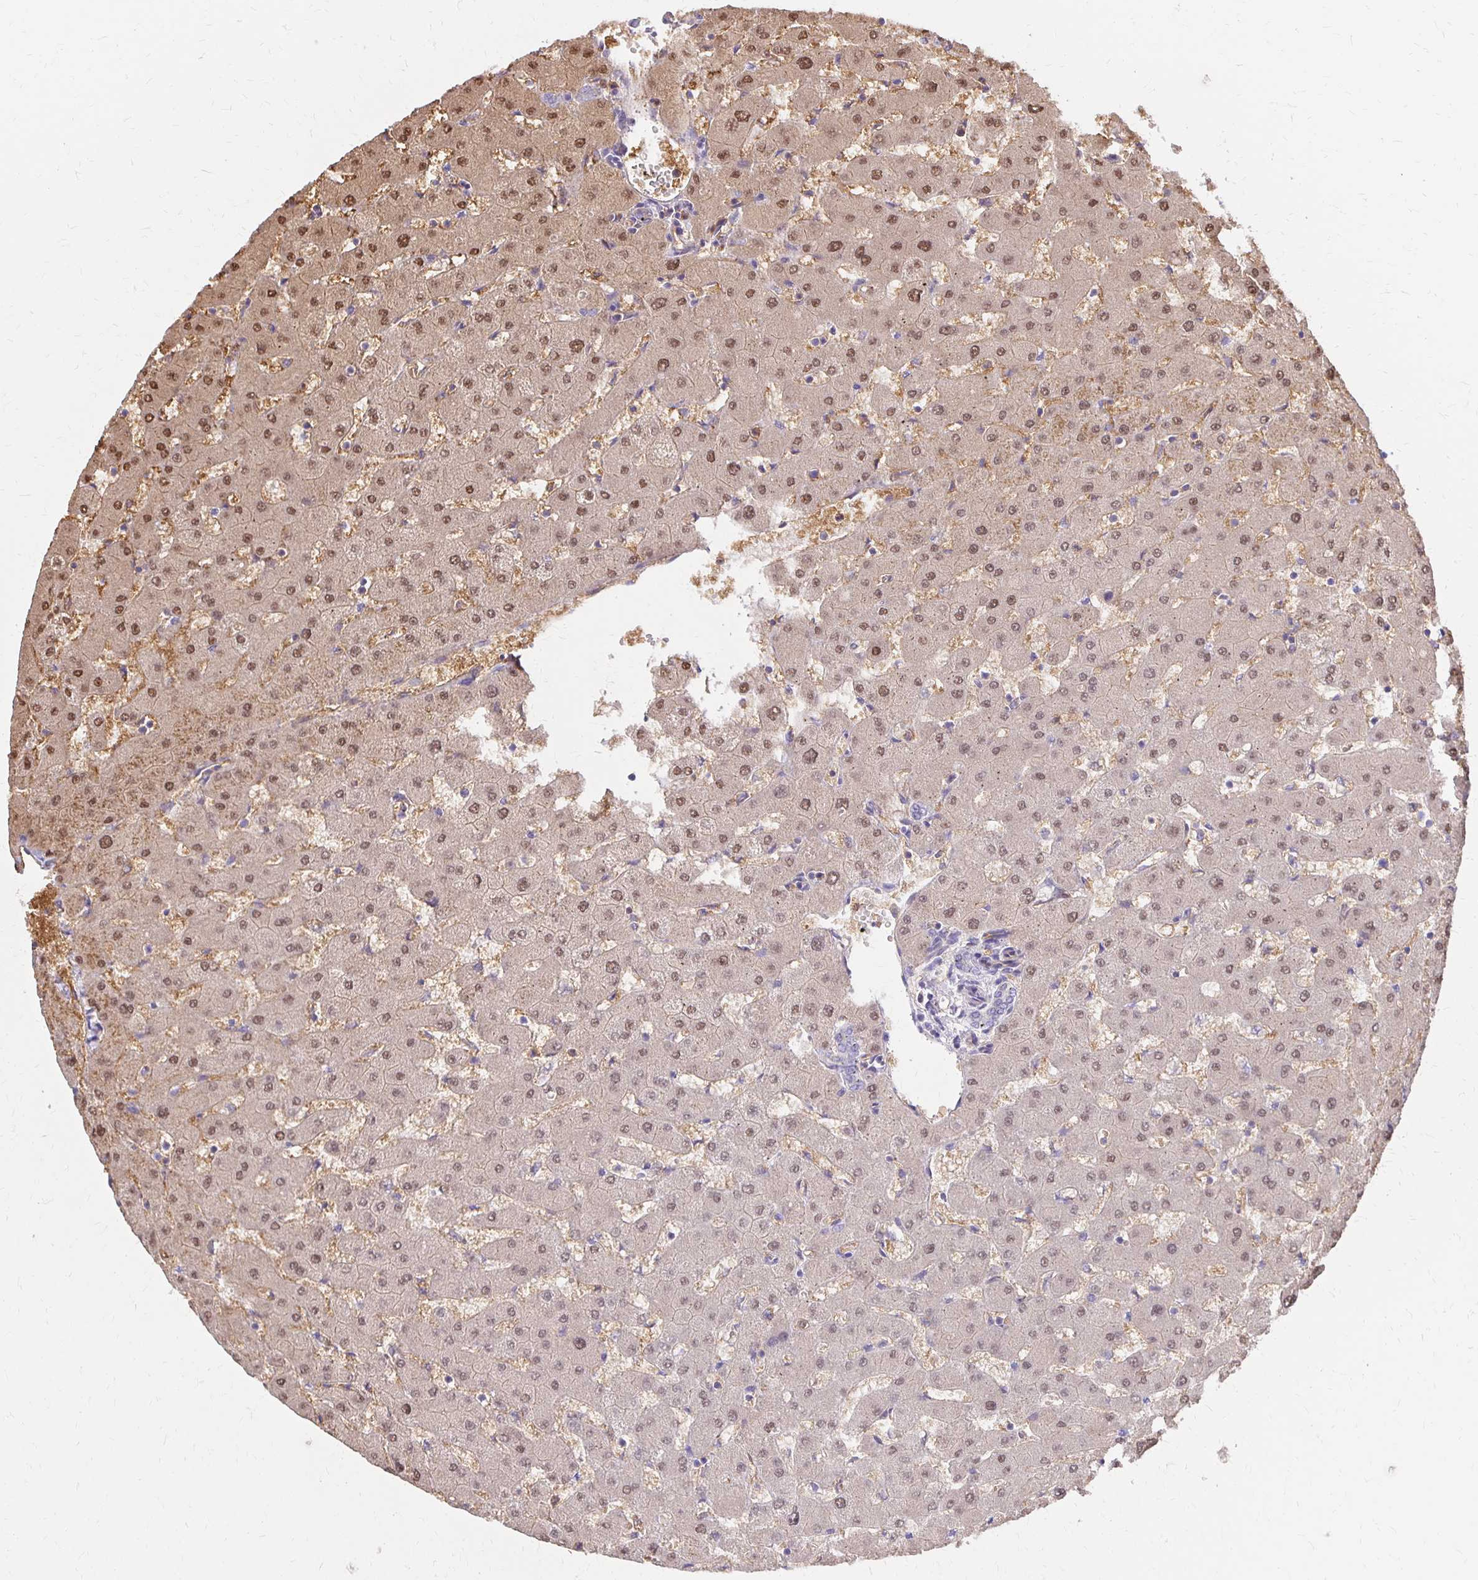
{"staining": {"intensity": "moderate", "quantity": "<25%", "location": "nuclear"}, "tissue": "liver", "cell_type": "Cholangiocytes", "image_type": "normal", "snomed": [{"axis": "morphology", "description": "Normal tissue, NOS"}, {"axis": "topography", "description": "Liver"}], "caption": "This image reveals unremarkable liver stained with immunohistochemistry to label a protein in brown. The nuclear of cholangiocytes show moderate positivity for the protein. Nuclei are counter-stained blue.", "gene": "TTYH1", "patient": {"sex": "female", "age": 63}}